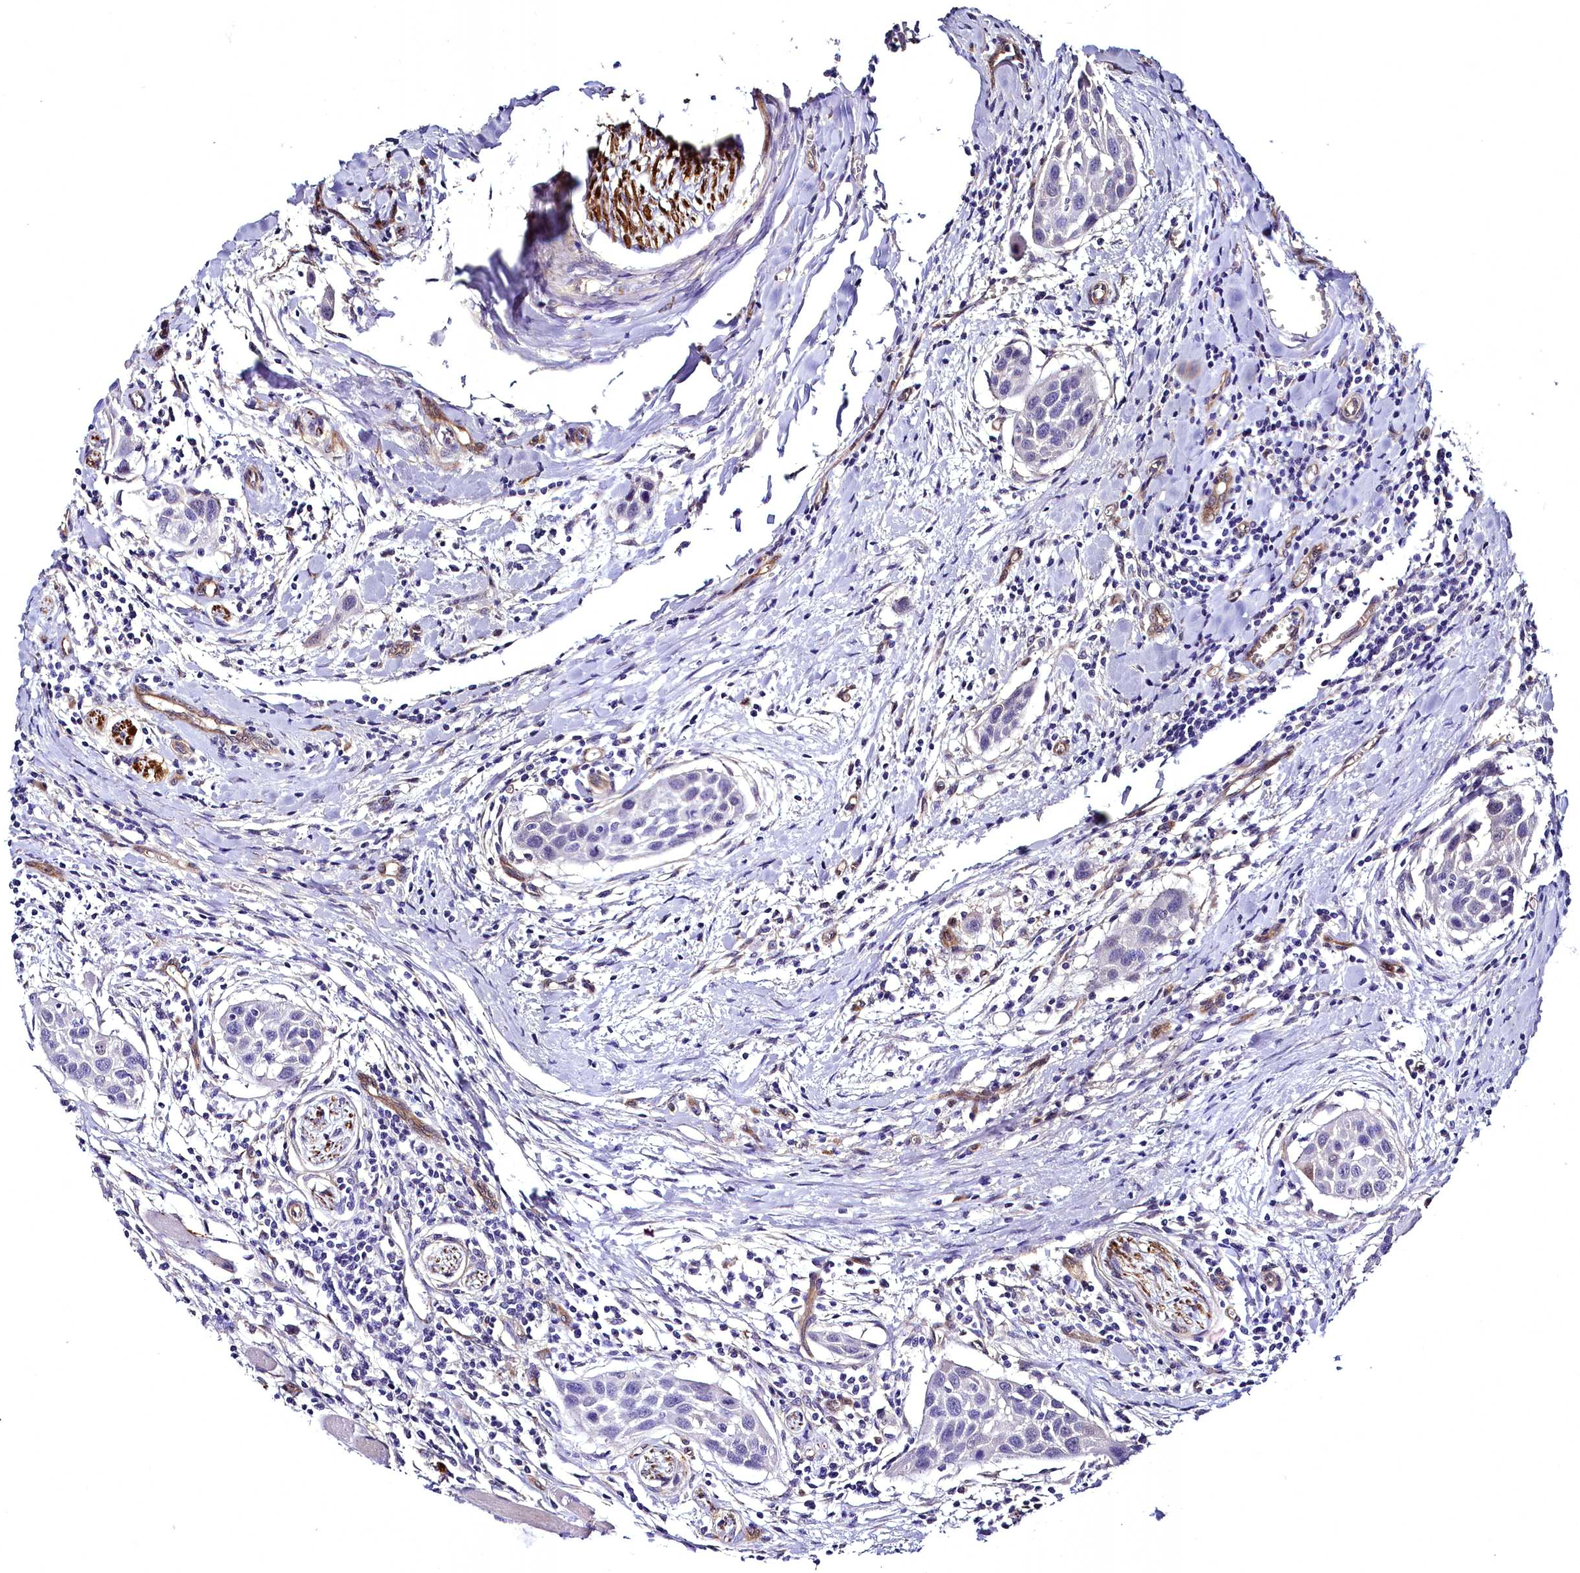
{"staining": {"intensity": "negative", "quantity": "none", "location": "none"}, "tissue": "head and neck cancer", "cell_type": "Tumor cells", "image_type": "cancer", "snomed": [{"axis": "morphology", "description": "Squamous cell carcinoma, NOS"}, {"axis": "topography", "description": "Oral tissue"}, {"axis": "topography", "description": "Head-Neck"}], "caption": "Human head and neck squamous cell carcinoma stained for a protein using immunohistochemistry (IHC) displays no expression in tumor cells.", "gene": "STXBP1", "patient": {"sex": "female", "age": 50}}